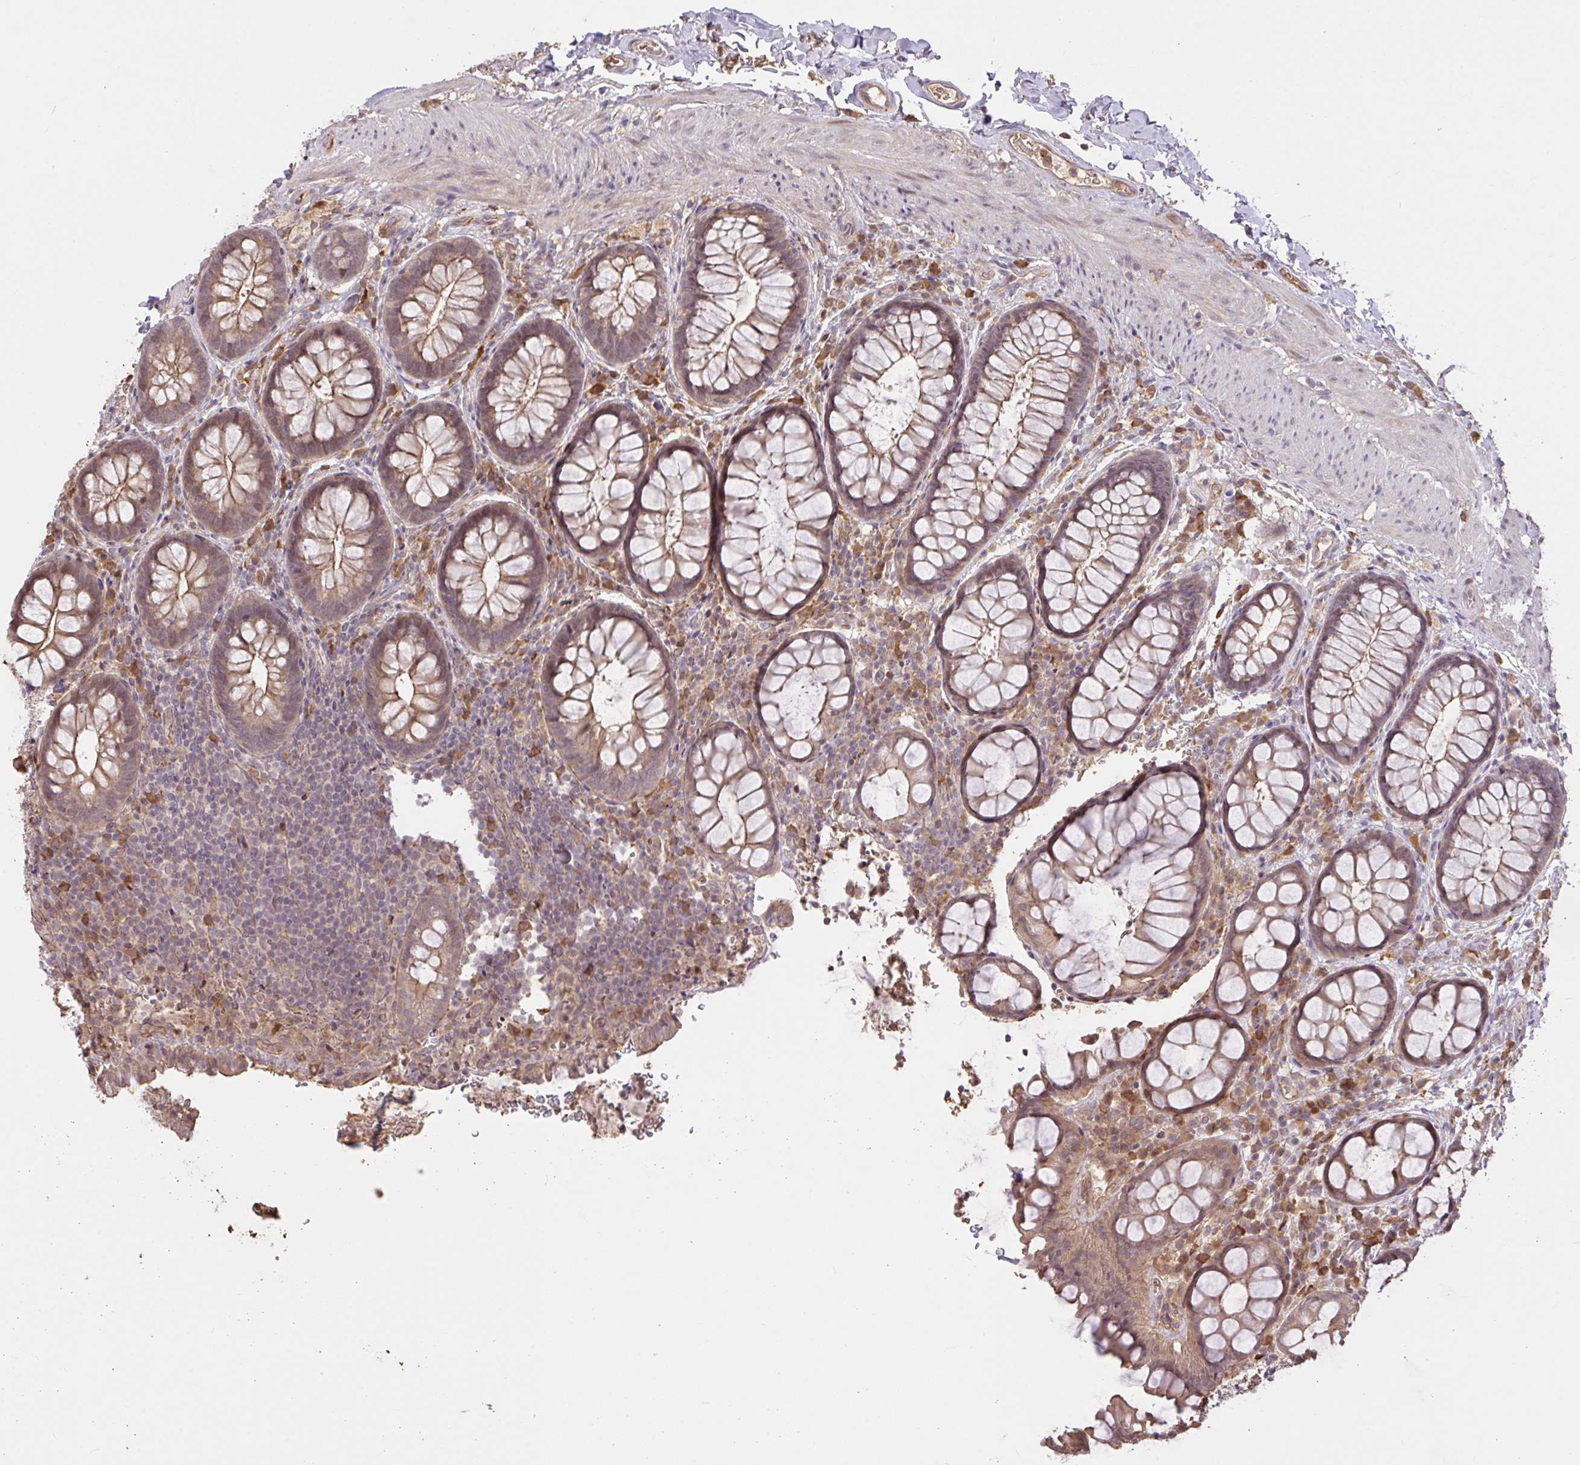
{"staining": {"intensity": "weak", "quantity": ">75%", "location": "cytoplasmic/membranous"}, "tissue": "rectum", "cell_type": "Glandular cells", "image_type": "normal", "snomed": [{"axis": "morphology", "description": "Normal tissue, NOS"}, {"axis": "topography", "description": "Rectum"}, {"axis": "topography", "description": "Peripheral nerve tissue"}], "caption": "Human rectum stained for a protein (brown) exhibits weak cytoplasmic/membranous positive positivity in approximately >75% of glandular cells.", "gene": "FCER1A", "patient": {"sex": "female", "age": 69}}